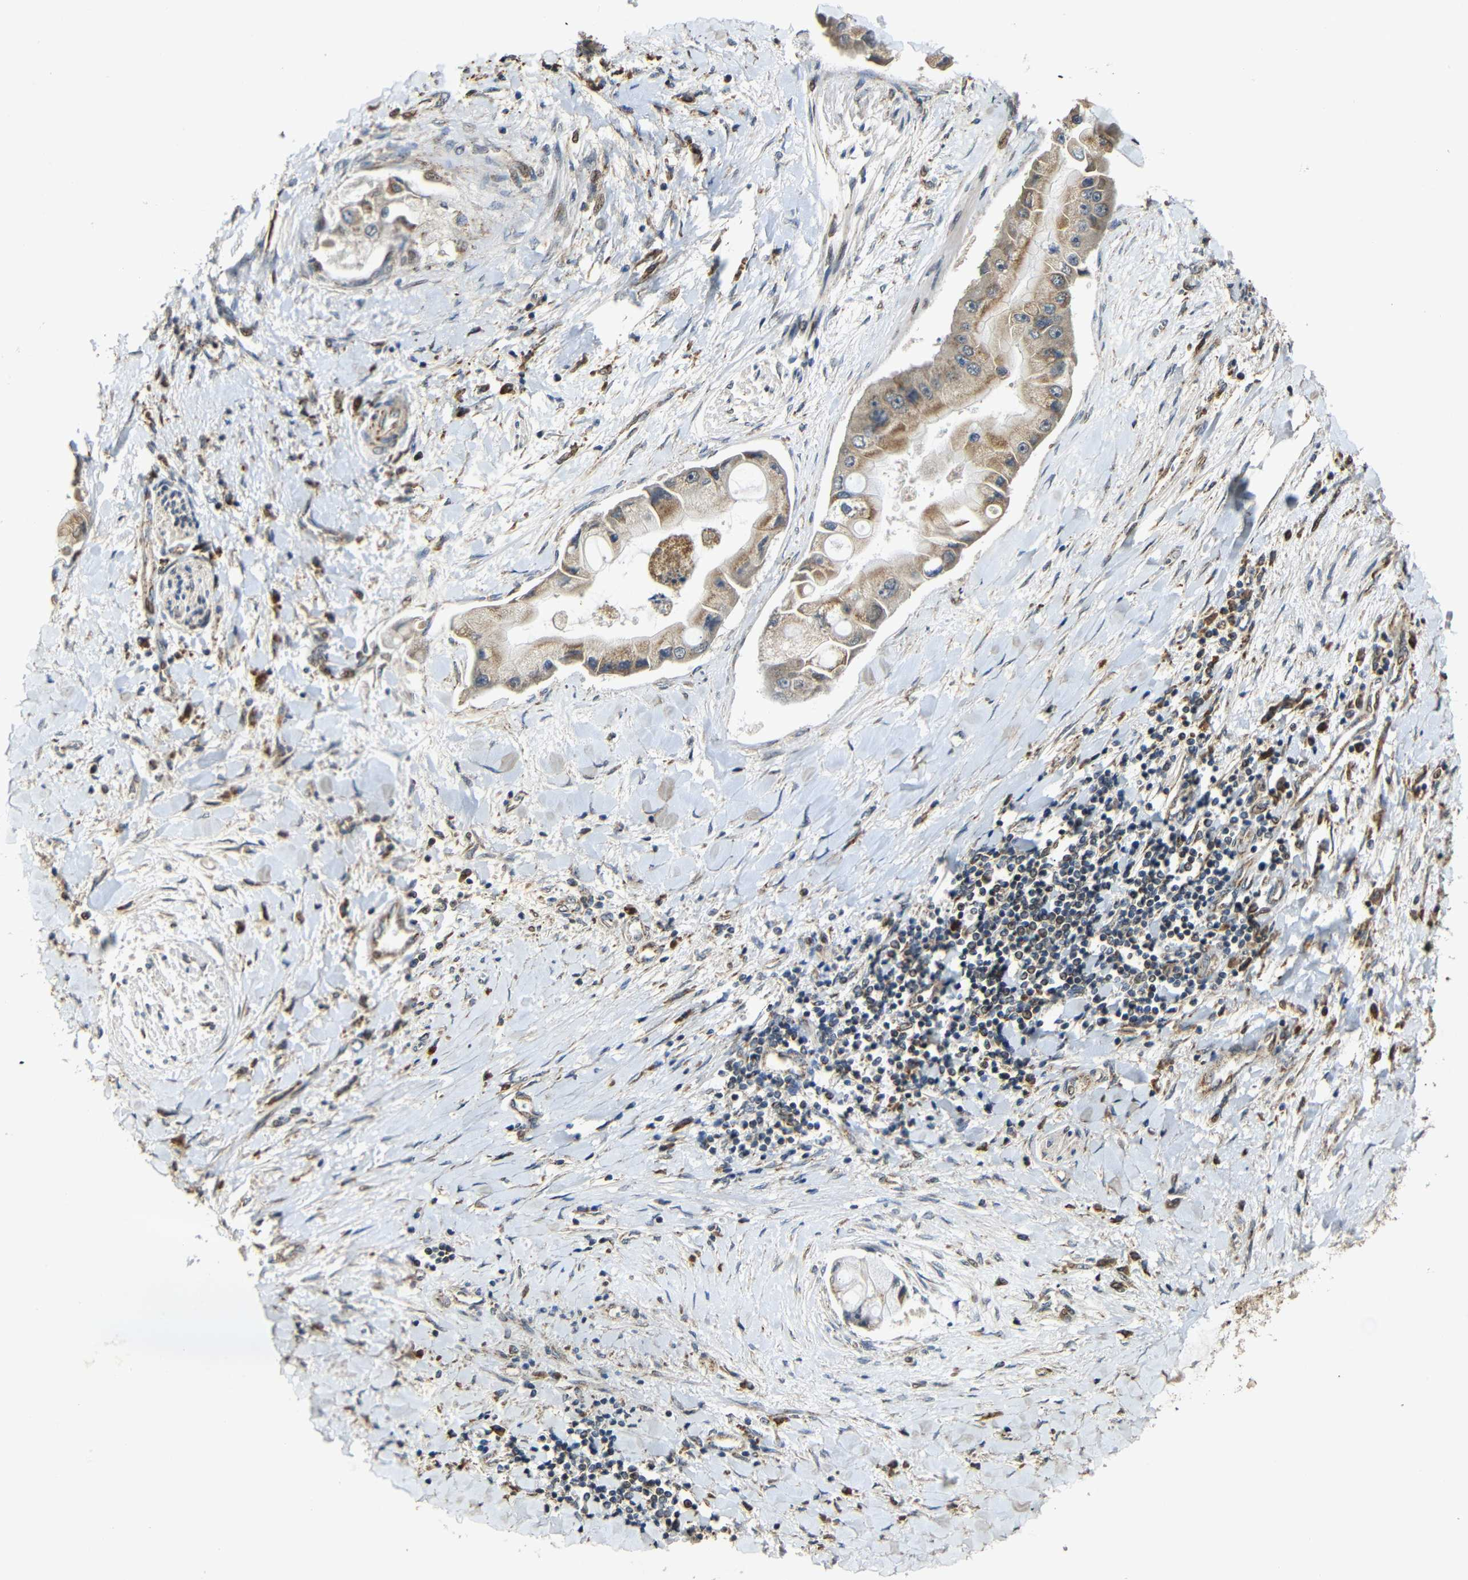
{"staining": {"intensity": "moderate", "quantity": ">75%", "location": "cytoplasmic/membranous"}, "tissue": "liver cancer", "cell_type": "Tumor cells", "image_type": "cancer", "snomed": [{"axis": "morphology", "description": "Cholangiocarcinoma"}, {"axis": "topography", "description": "Liver"}], "caption": "Approximately >75% of tumor cells in liver cholangiocarcinoma demonstrate moderate cytoplasmic/membranous protein expression as visualized by brown immunohistochemical staining.", "gene": "KAZALD1", "patient": {"sex": "male", "age": 50}}